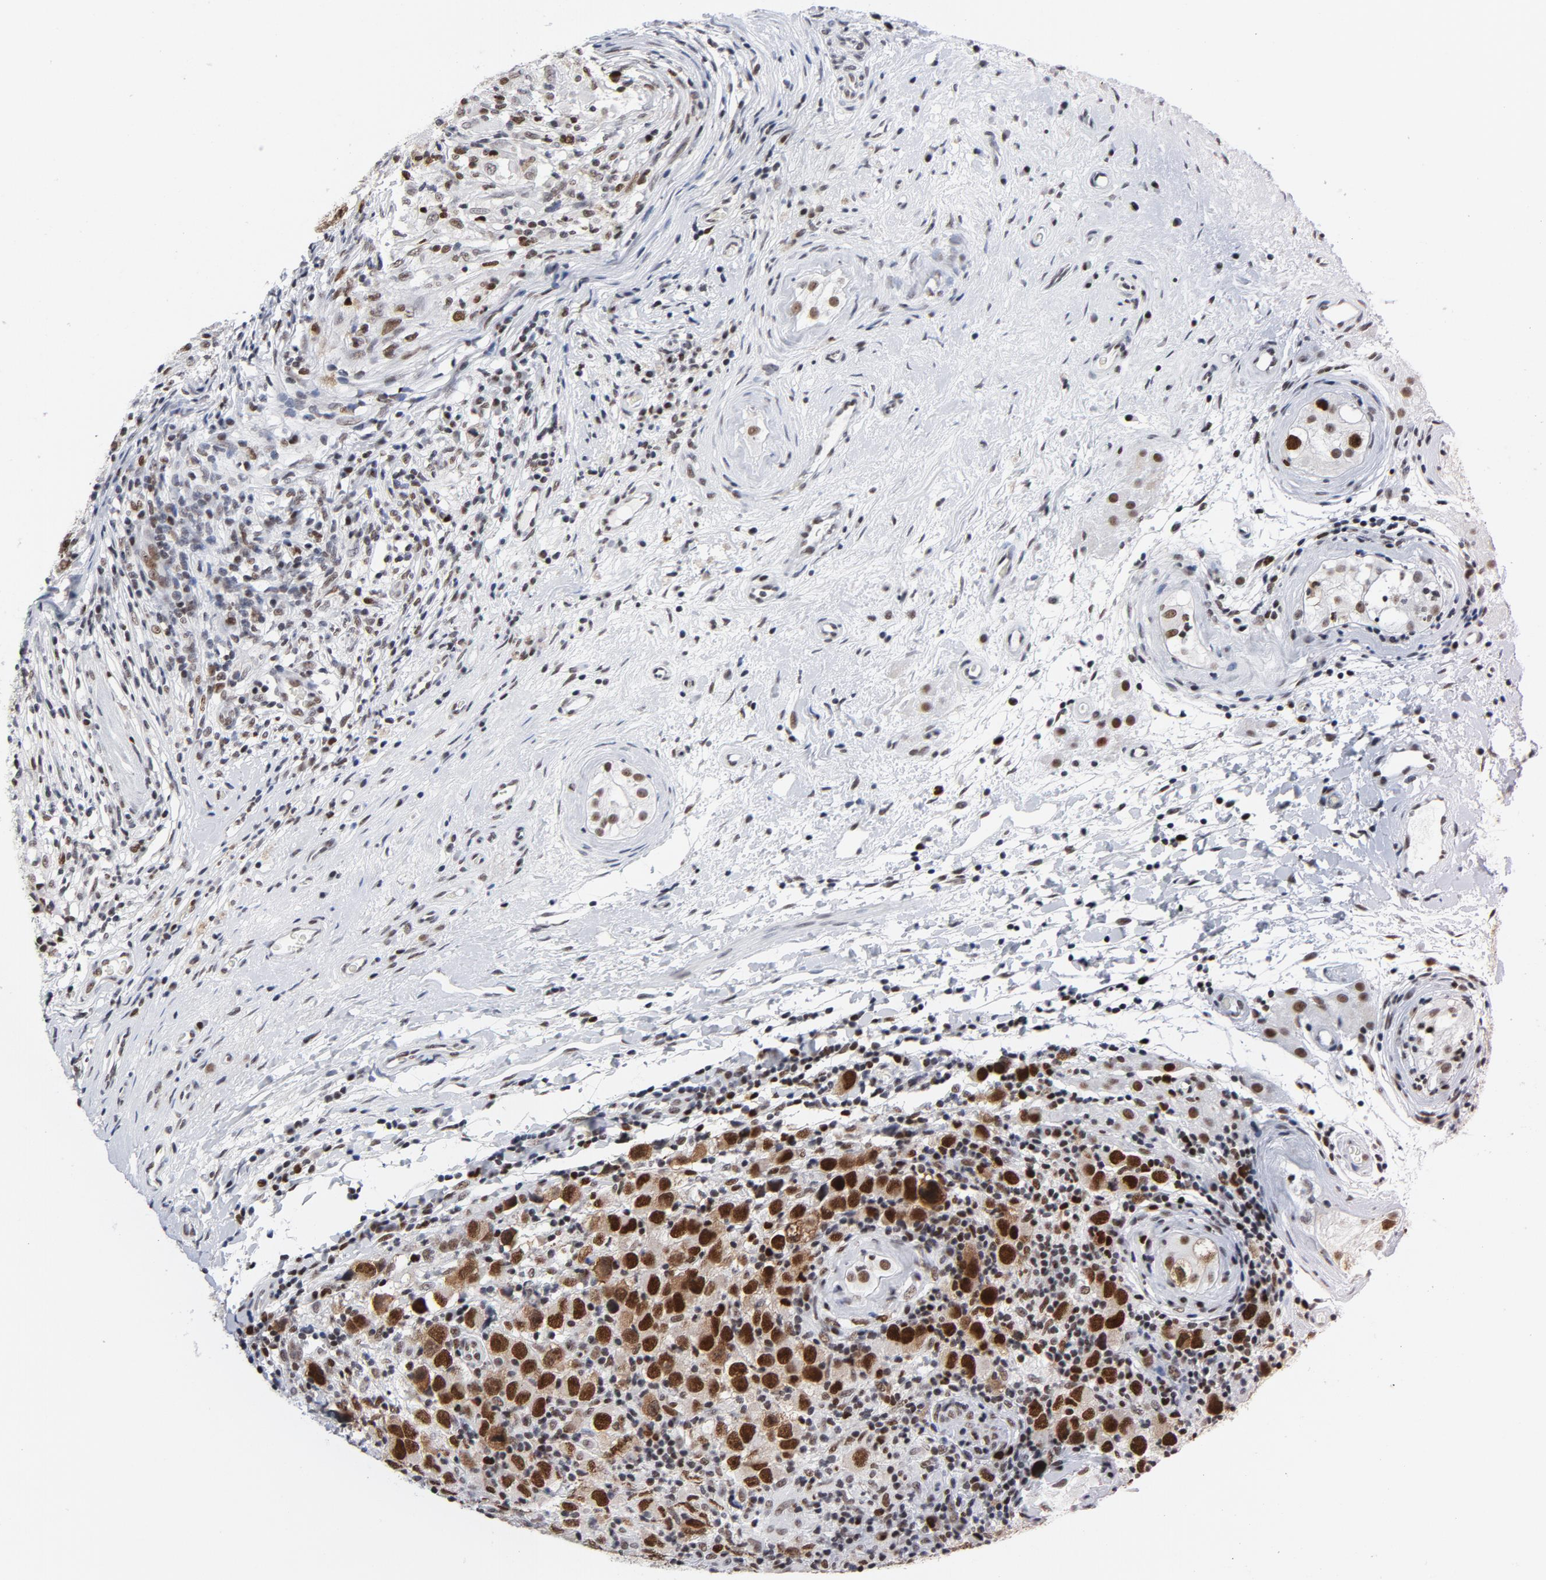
{"staining": {"intensity": "strong", "quantity": ">75%", "location": "cytoplasmic/membranous,nuclear"}, "tissue": "testis cancer", "cell_type": "Tumor cells", "image_type": "cancer", "snomed": [{"axis": "morphology", "description": "Carcinoma, Embryonal, NOS"}, {"axis": "topography", "description": "Testis"}], "caption": "Human testis cancer stained with a brown dye shows strong cytoplasmic/membranous and nuclear positive staining in about >75% of tumor cells.", "gene": "RFC4", "patient": {"sex": "male", "age": 21}}